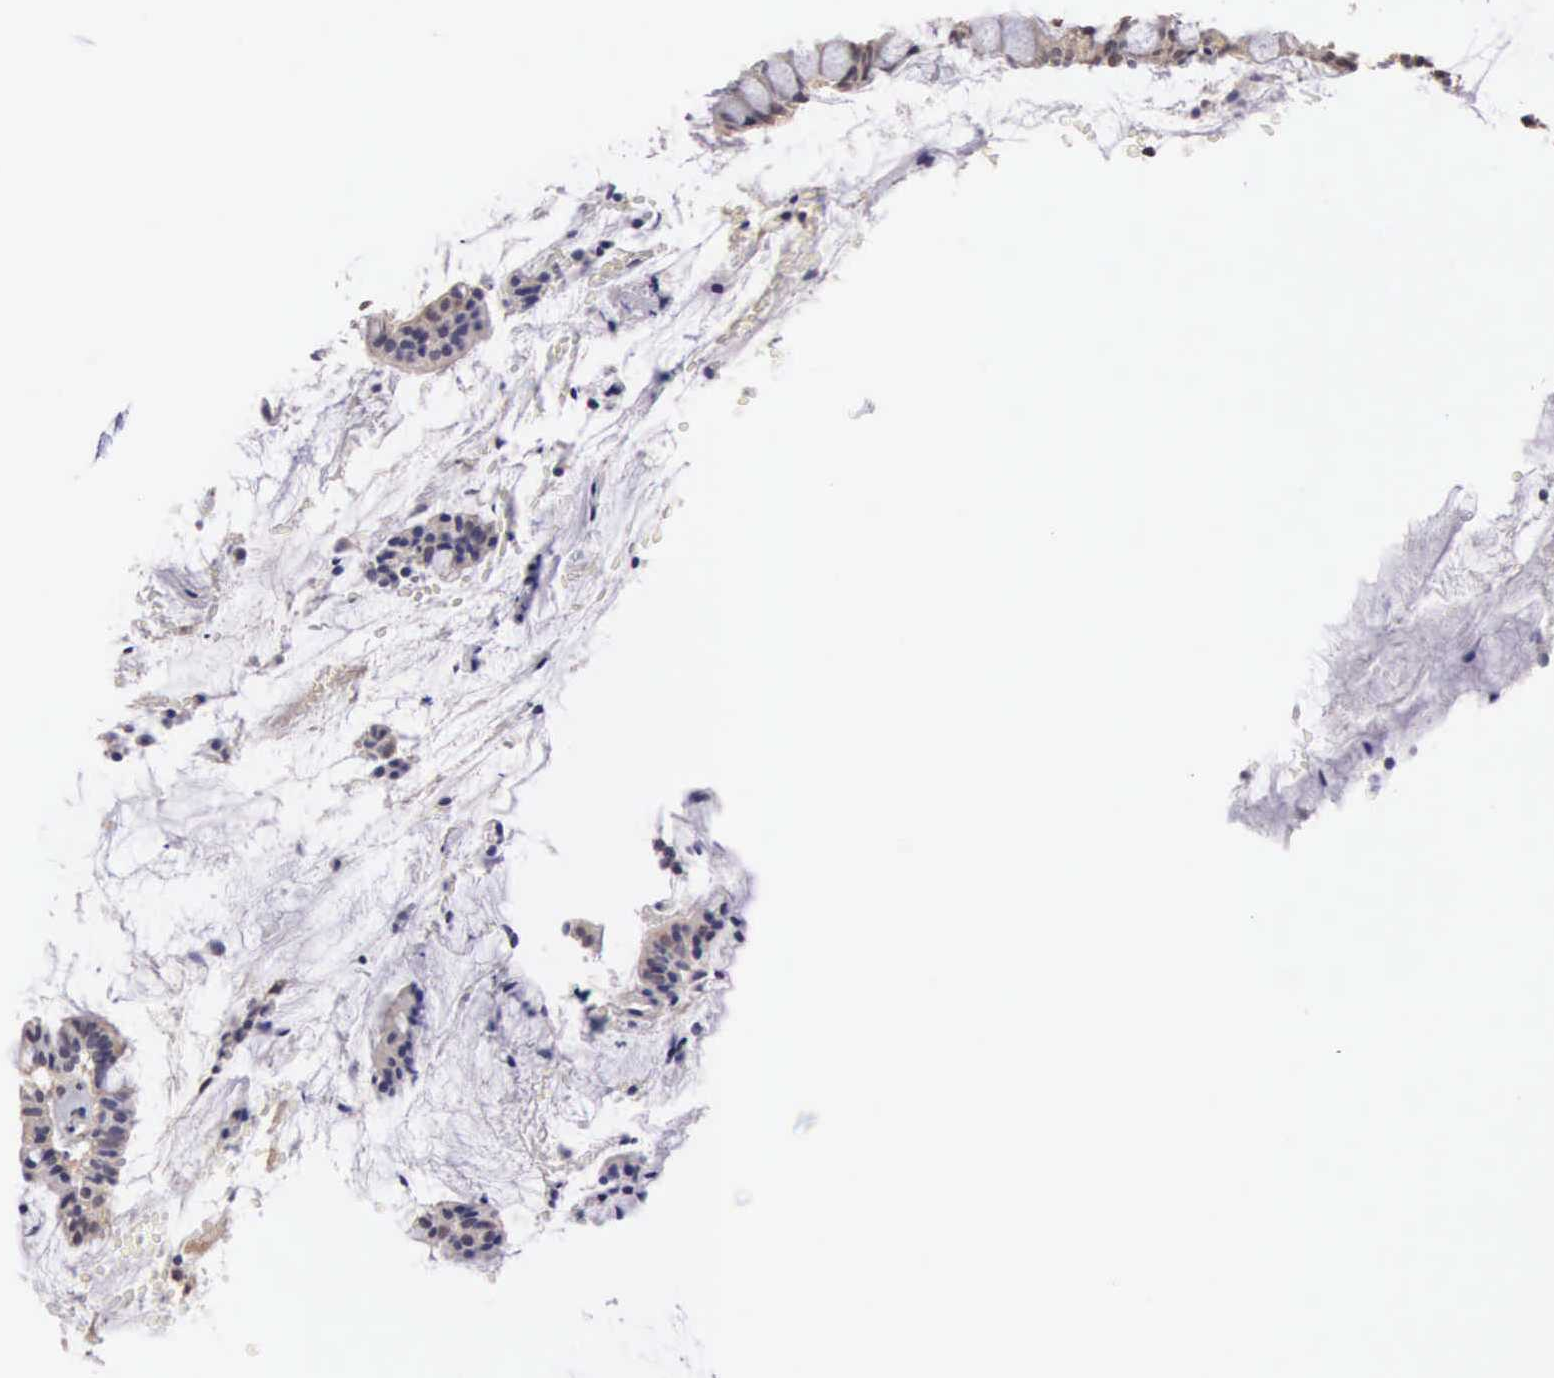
{"staining": {"intensity": "weak", "quantity": ">75%", "location": "cytoplasmic/membranous"}, "tissue": "small intestine", "cell_type": "Glandular cells", "image_type": "normal", "snomed": [{"axis": "morphology", "description": "Normal tissue, NOS"}, {"axis": "topography", "description": "Small intestine"}], "caption": "Immunohistochemistry (IHC) of normal human small intestine shows low levels of weak cytoplasmic/membranous staining in approximately >75% of glandular cells. (DAB IHC, brown staining for protein, blue staining for nuclei).", "gene": "CDC45", "patient": {"sex": "male", "age": 1}}